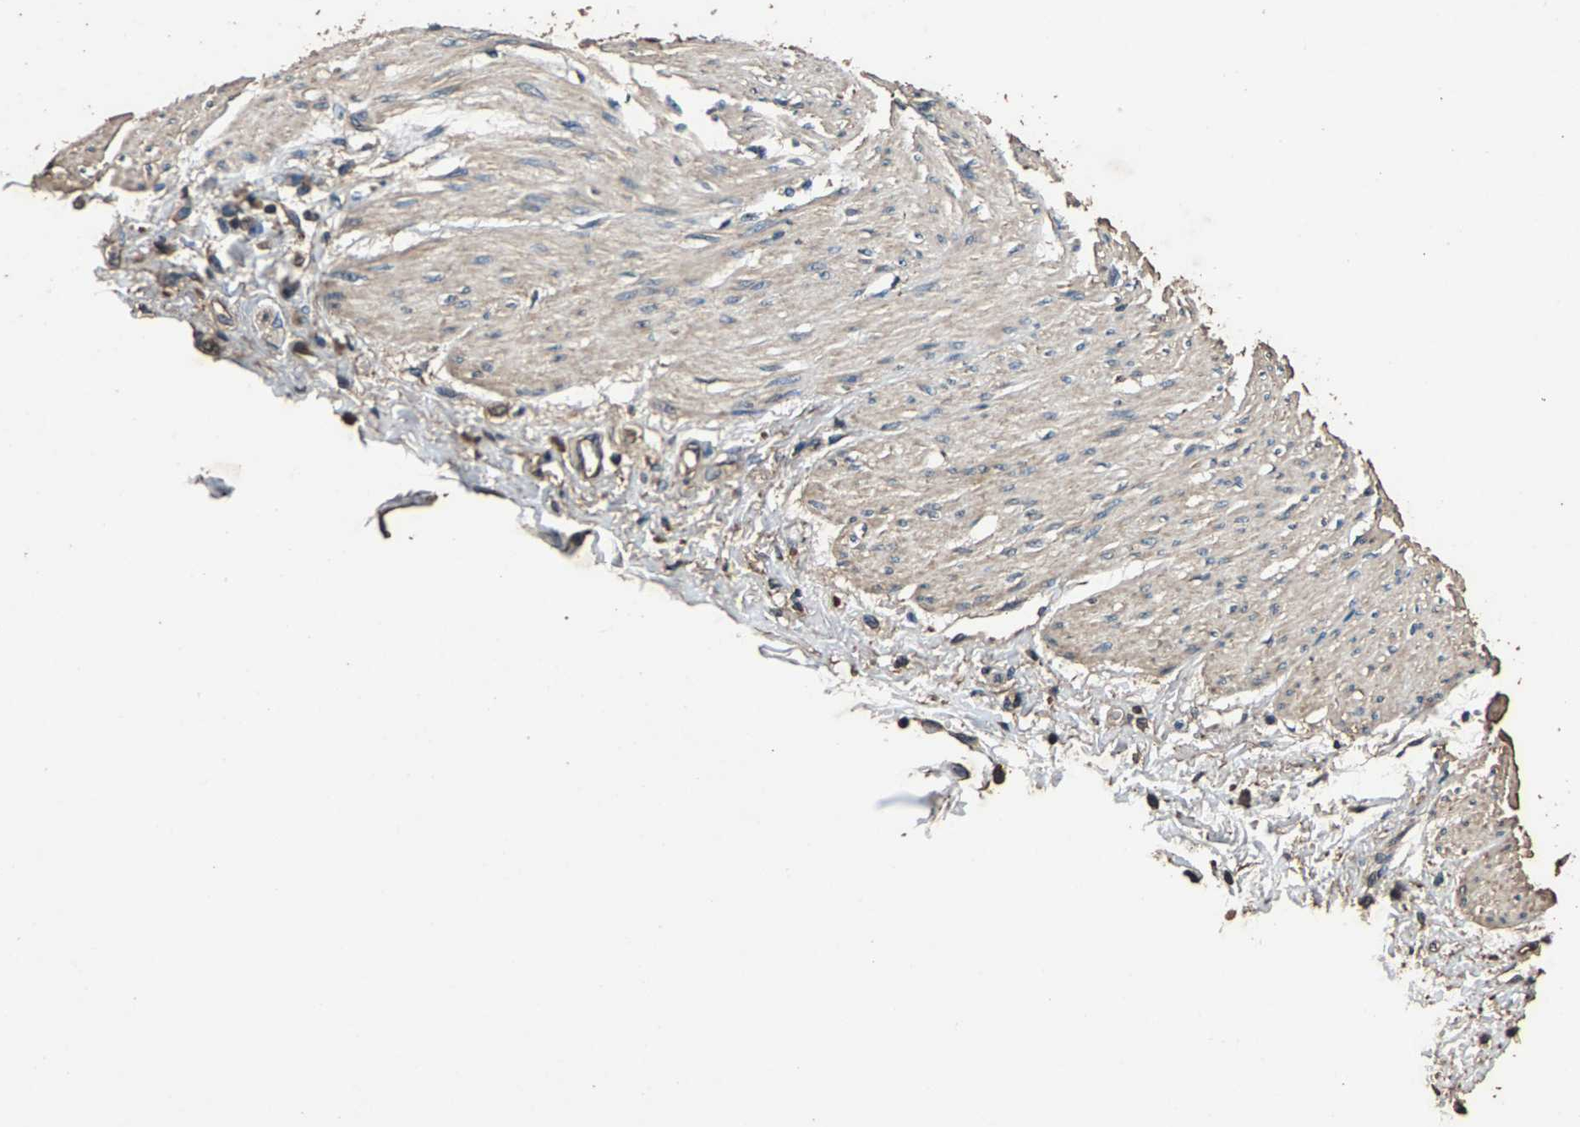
{"staining": {"intensity": "strong", "quantity": ">75%", "location": "cytoplasmic/membranous"}, "tissue": "adipose tissue", "cell_type": "Adipocytes", "image_type": "normal", "snomed": [{"axis": "morphology", "description": "Normal tissue, NOS"}, {"axis": "morphology", "description": "Adenocarcinoma, NOS"}, {"axis": "topography", "description": "Colon"}, {"axis": "topography", "description": "Peripheral nerve tissue"}], "caption": "Adipose tissue stained with a protein marker shows strong staining in adipocytes.", "gene": "MRPL27", "patient": {"sex": "male", "age": 14}}